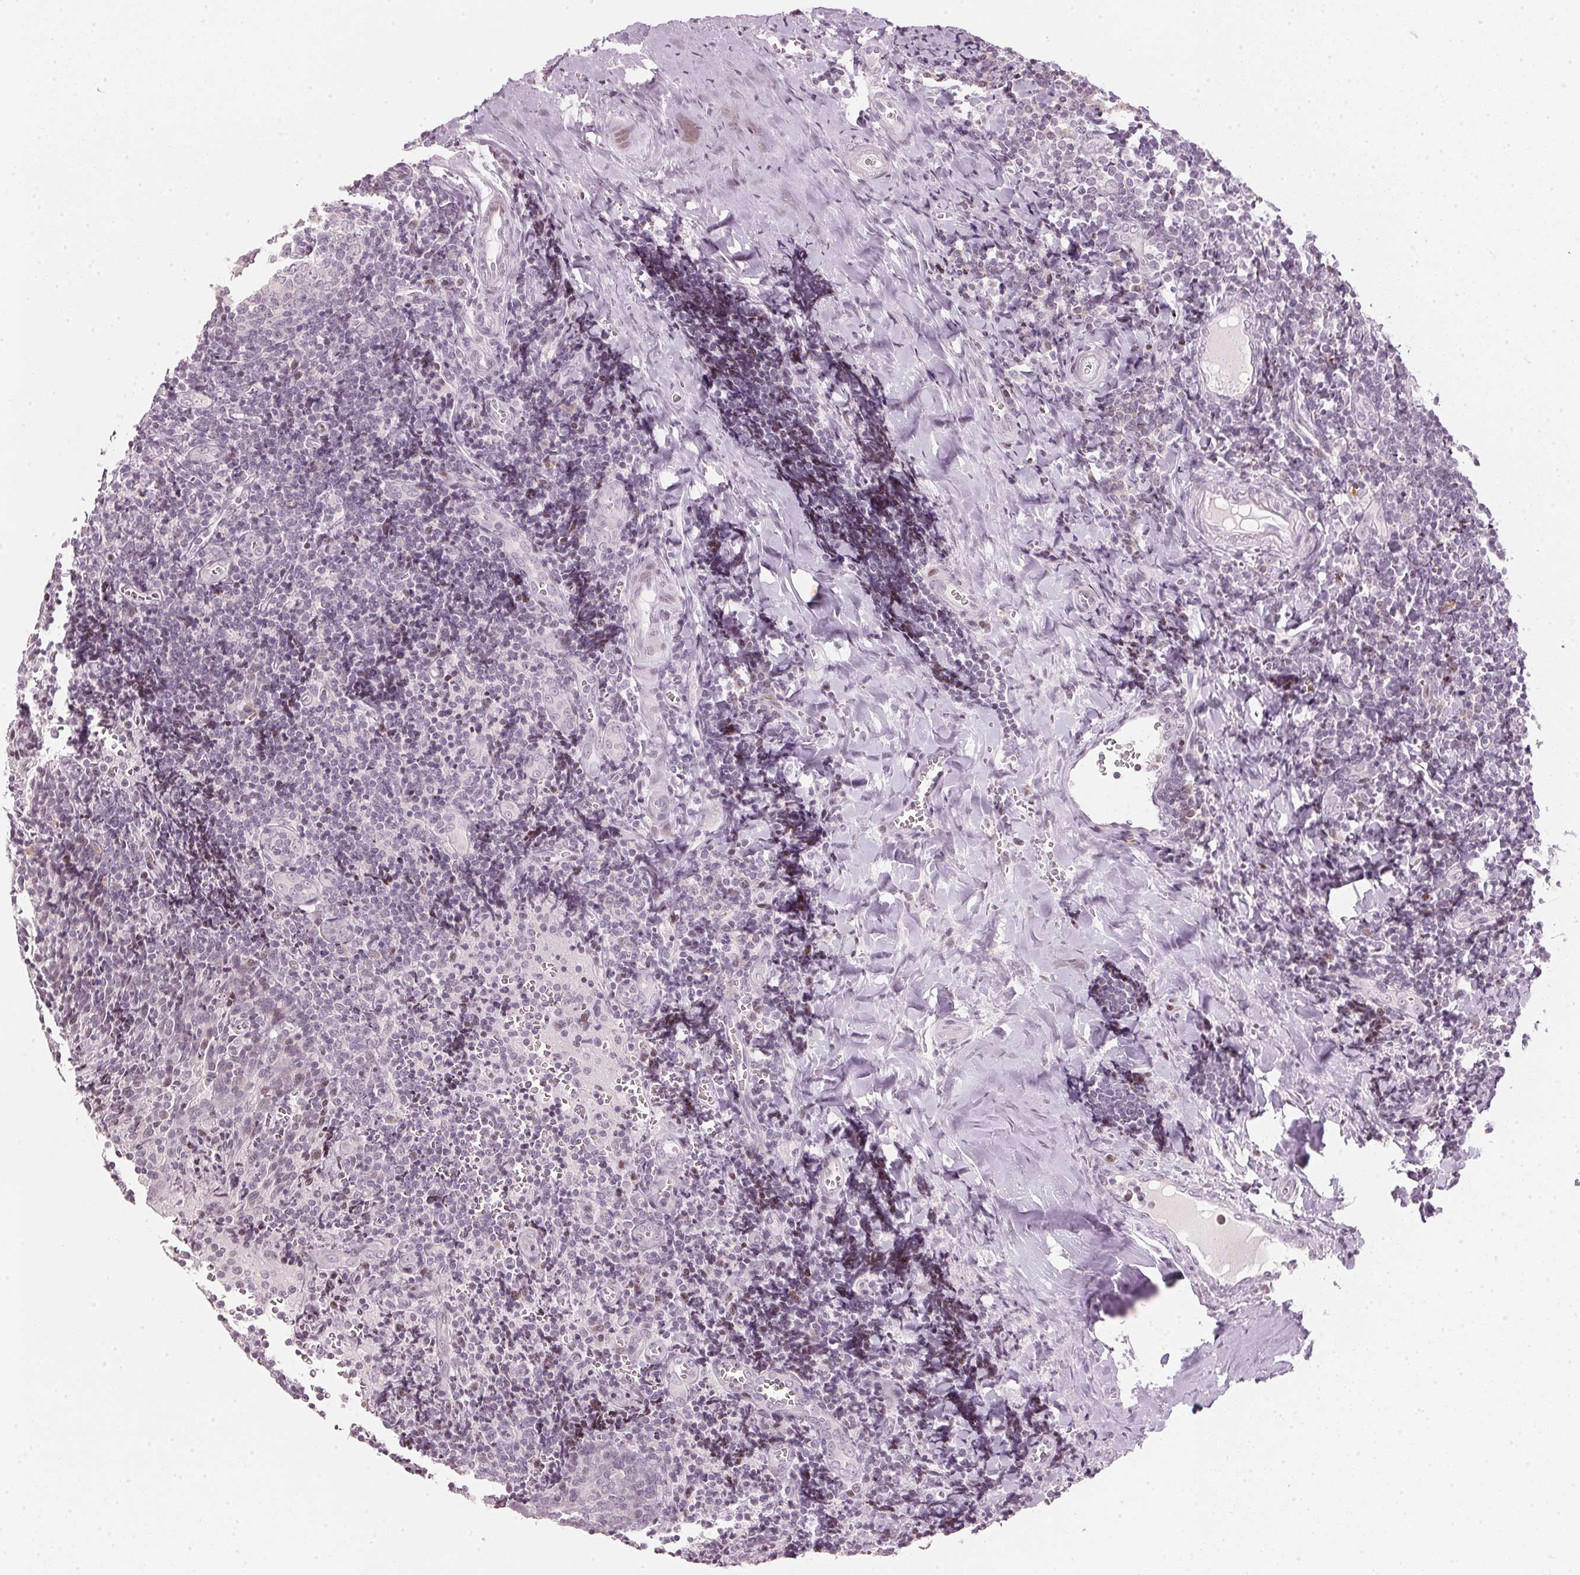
{"staining": {"intensity": "negative", "quantity": "none", "location": "none"}, "tissue": "tonsil", "cell_type": "Germinal center cells", "image_type": "normal", "snomed": [{"axis": "morphology", "description": "Normal tissue, NOS"}, {"axis": "morphology", "description": "Inflammation, NOS"}, {"axis": "topography", "description": "Tonsil"}], "caption": "A high-resolution histopathology image shows IHC staining of normal tonsil, which exhibits no significant expression in germinal center cells.", "gene": "SFRP4", "patient": {"sex": "female", "age": 31}}